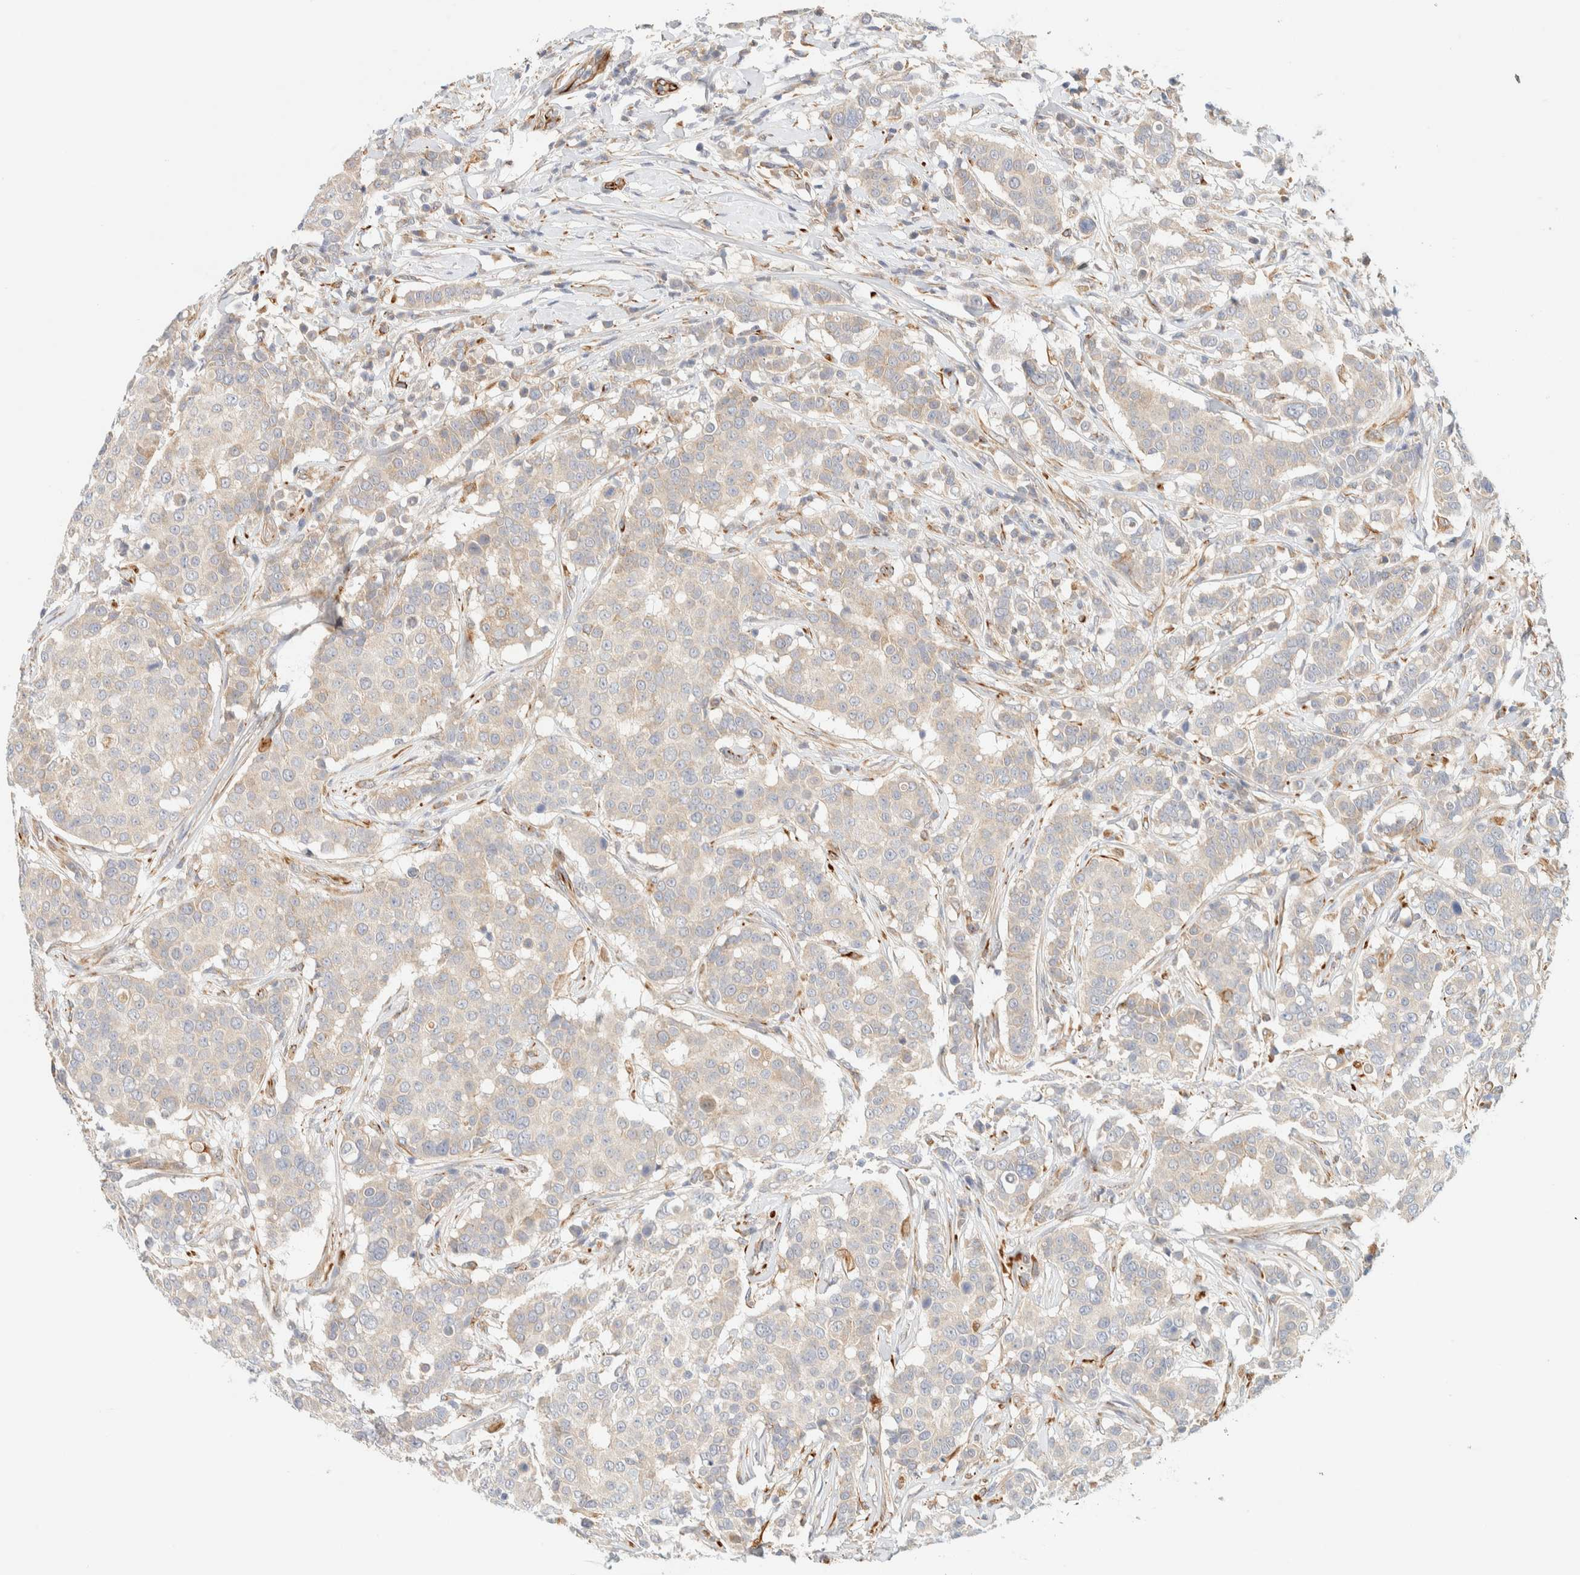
{"staining": {"intensity": "weak", "quantity": "<25%", "location": "cytoplasmic/membranous"}, "tissue": "breast cancer", "cell_type": "Tumor cells", "image_type": "cancer", "snomed": [{"axis": "morphology", "description": "Duct carcinoma"}, {"axis": "topography", "description": "Breast"}], "caption": "High magnification brightfield microscopy of breast cancer (intraductal carcinoma) stained with DAB (brown) and counterstained with hematoxylin (blue): tumor cells show no significant expression.", "gene": "FAT1", "patient": {"sex": "female", "age": 27}}